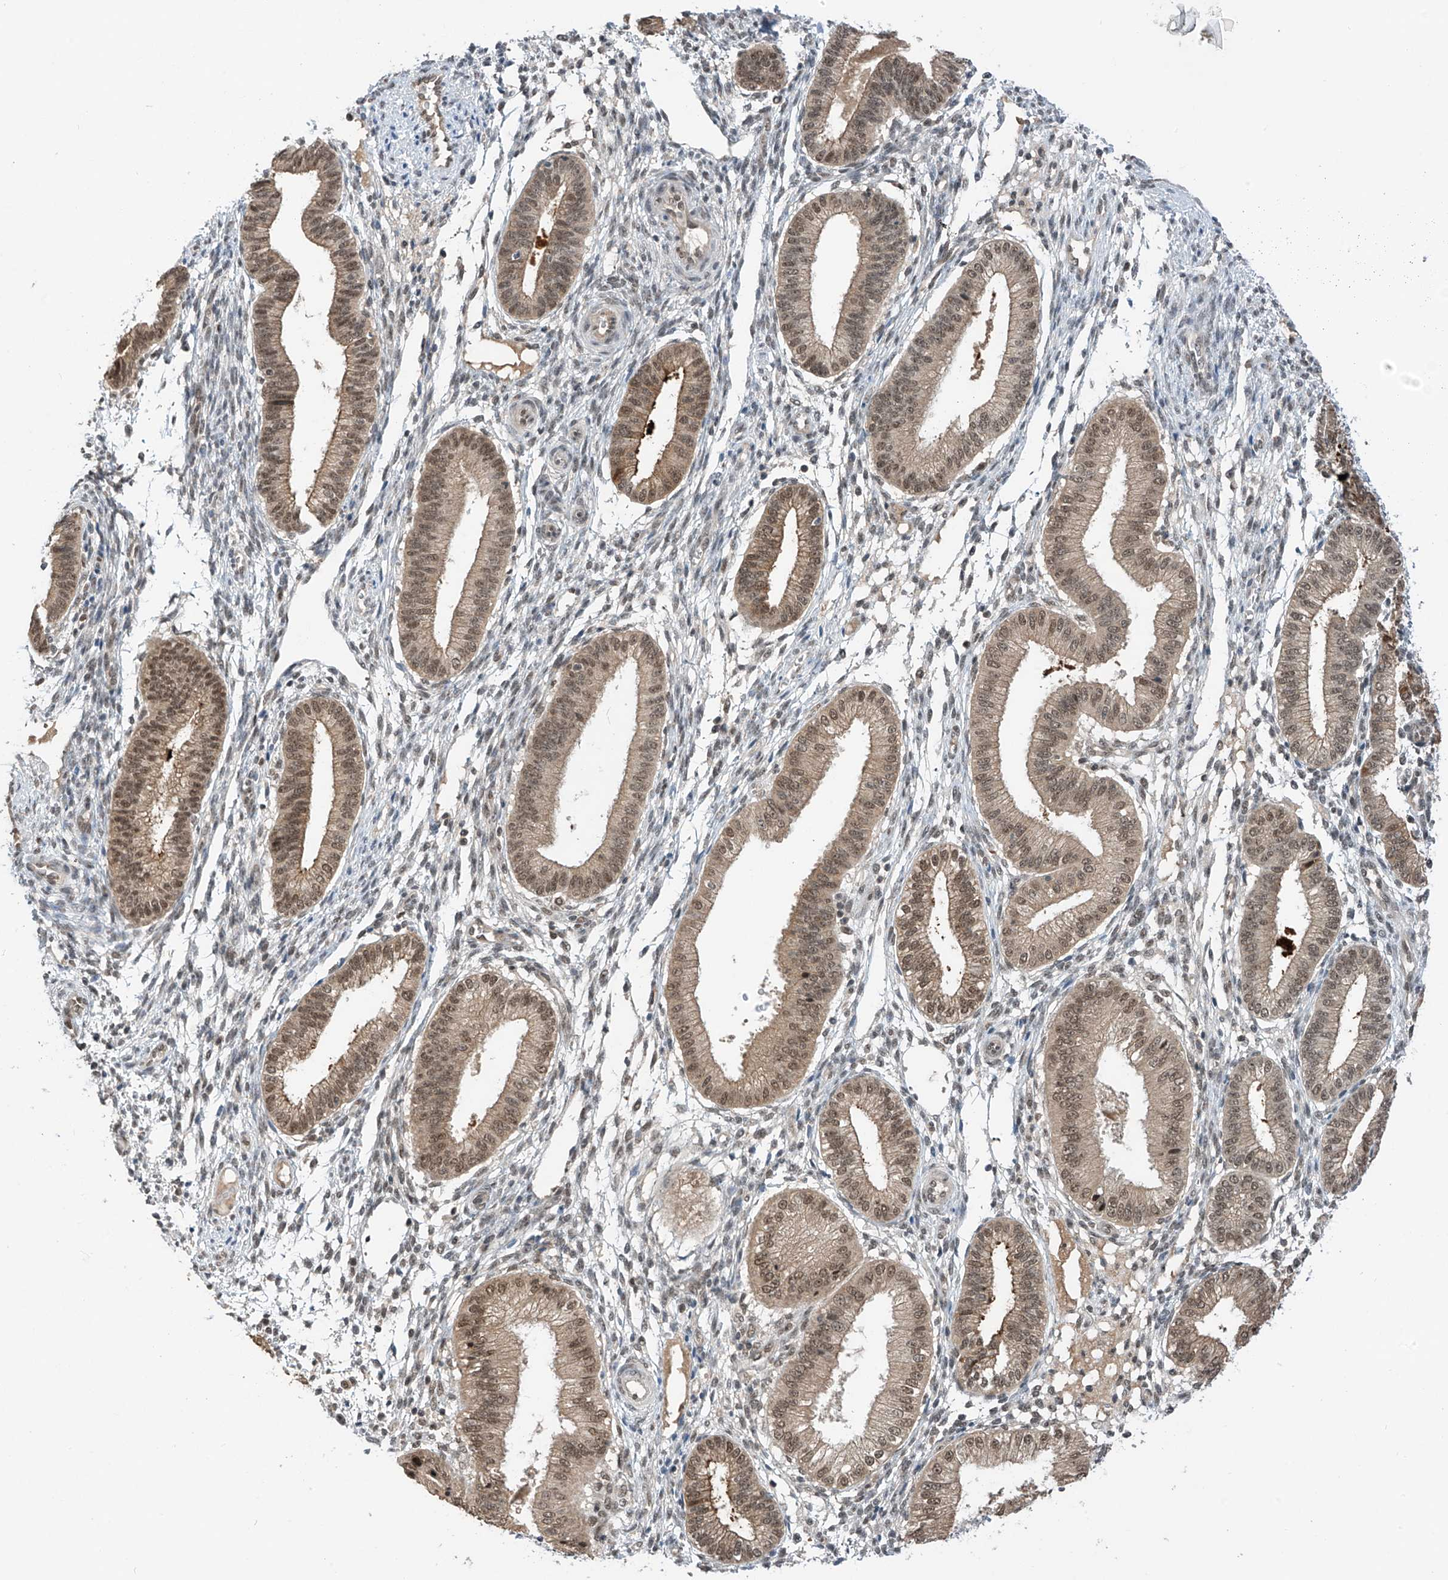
{"staining": {"intensity": "weak", "quantity": ">75%", "location": "nuclear"}, "tissue": "endometrium", "cell_type": "Cells in endometrial stroma", "image_type": "normal", "snomed": [{"axis": "morphology", "description": "Normal tissue, NOS"}, {"axis": "topography", "description": "Endometrium"}], "caption": "Approximately >75% of cells in endometrial stroma in normal human endometrium demonstrate weak nuclear protein expression as visualized by brown immunohistochemical staining.", "gene": "RPAIN", "patient": {"sex": "female", "age": 39}}